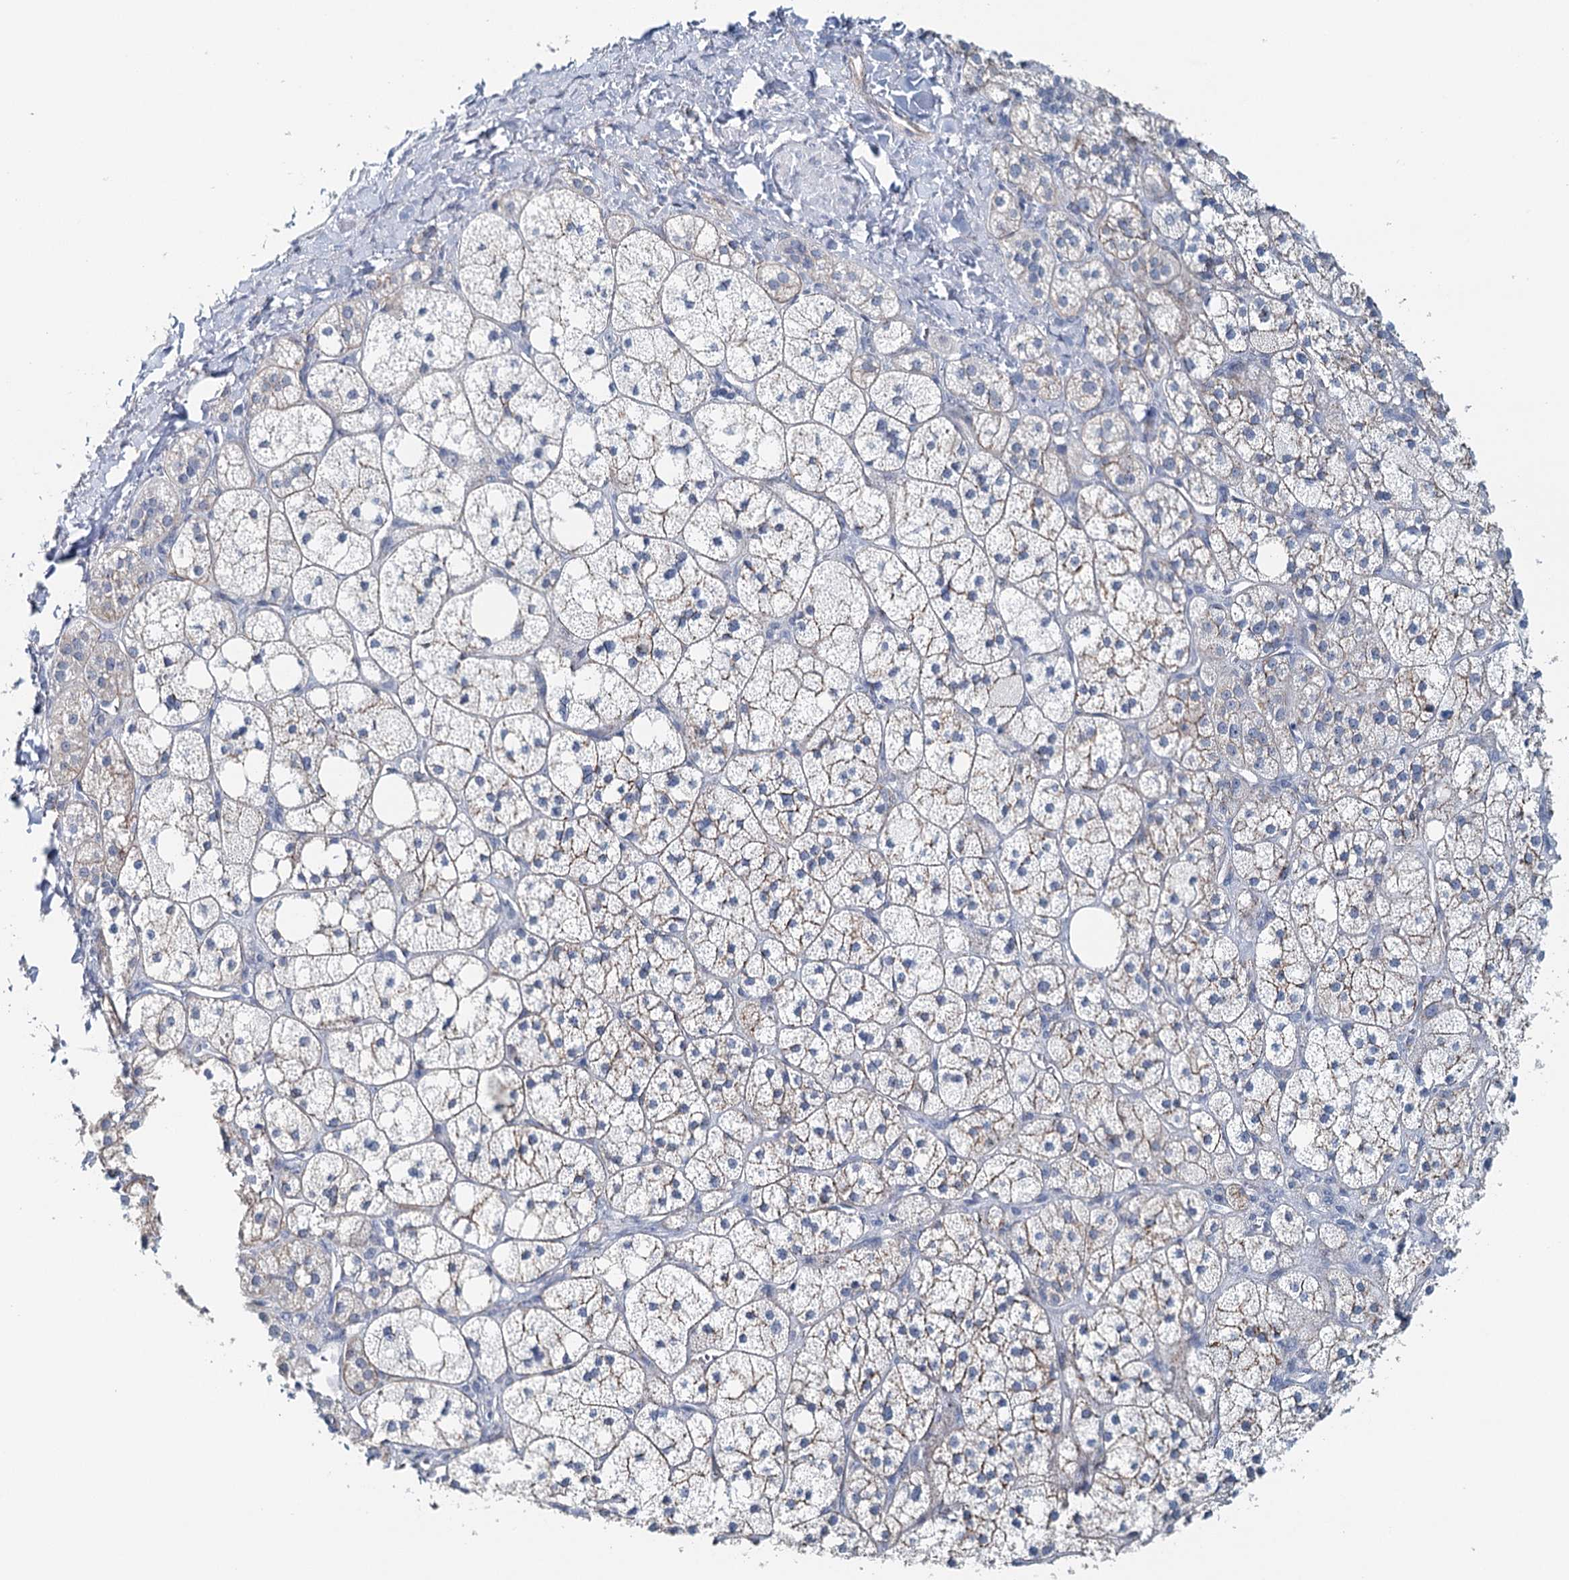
{"staining": {"intensity": "moderate", "quantity": "25%-75%", "location": "cytoplasmic/membranous"}, "tissue": "adrenal gland", "cell_type": "Glandular cells", "image_type": "normal", "snomed": [{"axis": "morphology", "description": "Normal tissue, NOS"}, {"axis": "topography", "description": "Adrenal gland"}], "caption": "Adrenal gland stained with immunohistochemistry (IHC) demonstrates moderate cytoplasmic/membranous expression in approximately 25%-75% of glandular cells.", "gene": "SYNPO", "patient": {"sex": "male", "age": 61}}